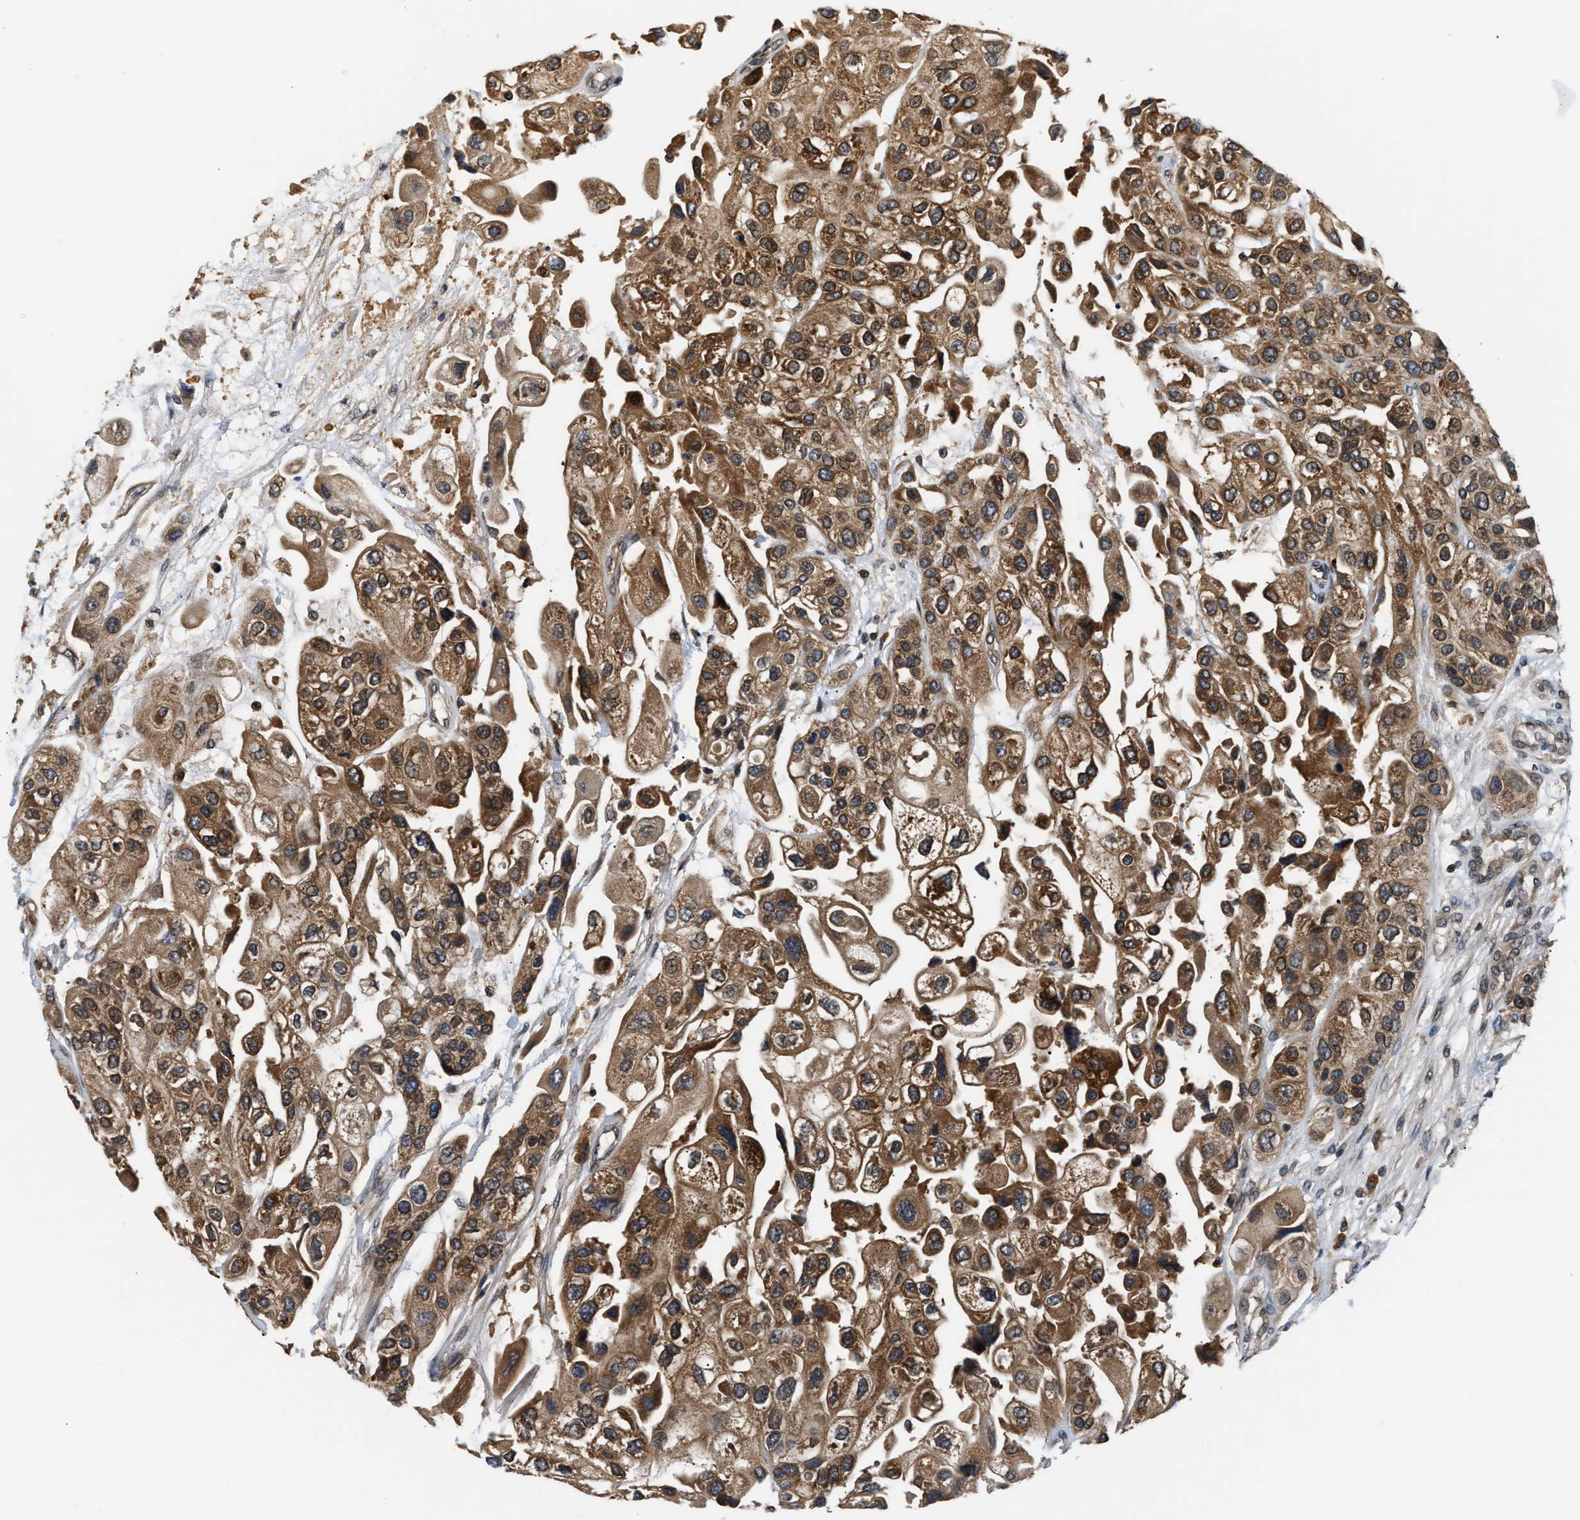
{"staining": {"intensity": "moderate", "quantity": ">75%", "location": "cytoplasmic/membranous"}, "tissue": "urothelial cancer", "cell_type": "Tumor cells", "image_type": "cancer", "snomed": [{"axis": "morphology", "description": "Urothelial carcinoma, High grade"}, {"axis": "topography", "description": "Urinary bladder"}], "caption": "Immunohistochemistry staining of urothelial cancer, which demonstrates medium levels of moderate cytoplasmic/membranous staining in about >75% of tumor cells indicating moderate cytoplasmic/membranous protein expression. The staining was performed using DAB (3,3'-diaminobenzidine) (brown) for protein detection and nuclei were counterstained in hematoxylin (blue).", "gene": "RAB29", "patient": {"sex": "female", "age": 64}}